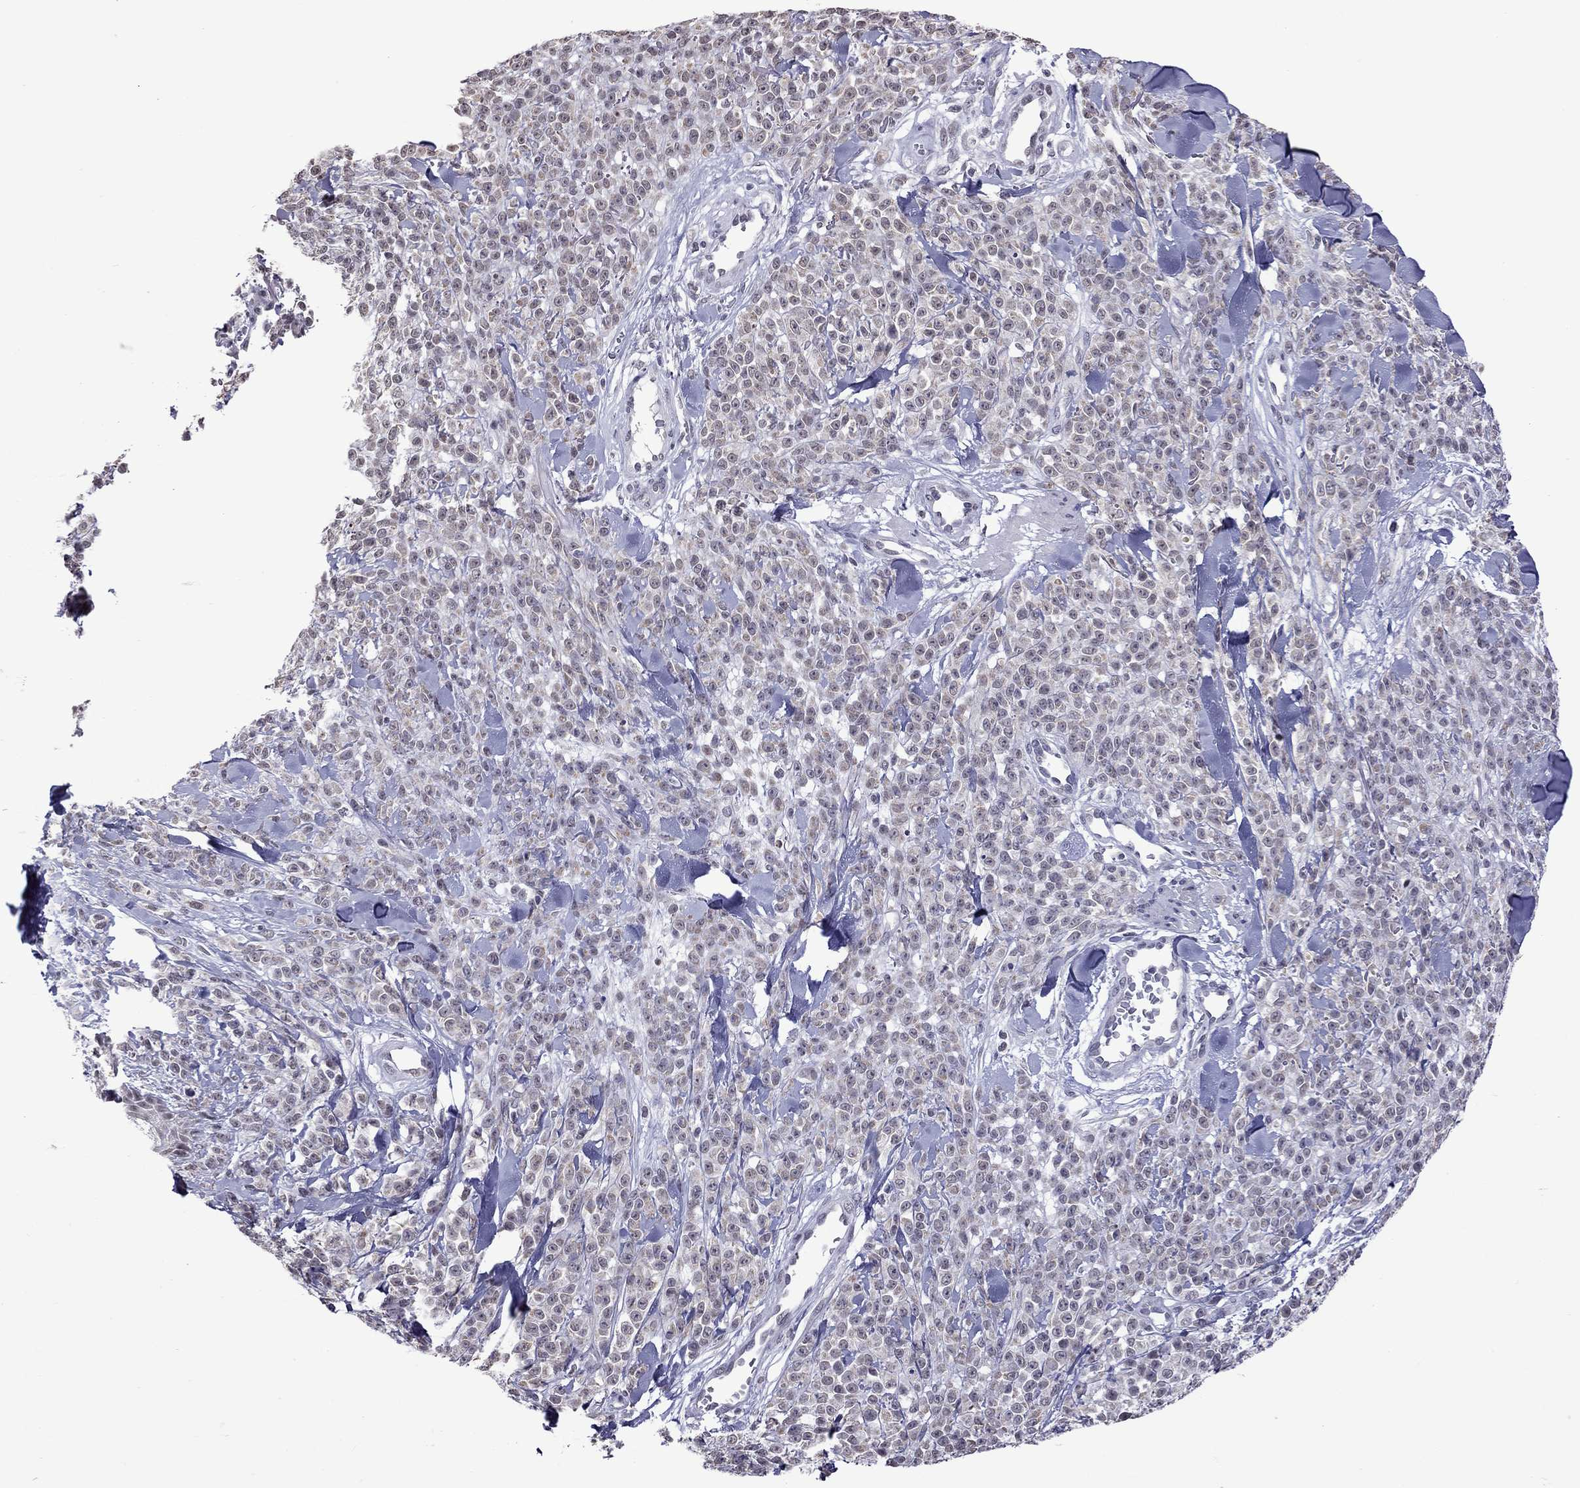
{"staining": {"intensity": "weak", "quantity": "25%-75%", "location": "nuclear"}, "tissue": "melanoma", "cell_type": "Tumor cells", "image_type": "cancer", "snomed": [{"axis": "morphology", "description": "Malignant melanoma, NOS"}, {"axis": "topography", "description": "Skin"}, {"axis": "topography", "description": "Skin of trunk"}], "caption": "Human malignant melanoma stained with a brown dye exhibits weak nuclear positive staining in approximately 25%-75% of tumor cells.", "gene": "PPP1R3A", "patient": {"sex": "male", "age": 74}}